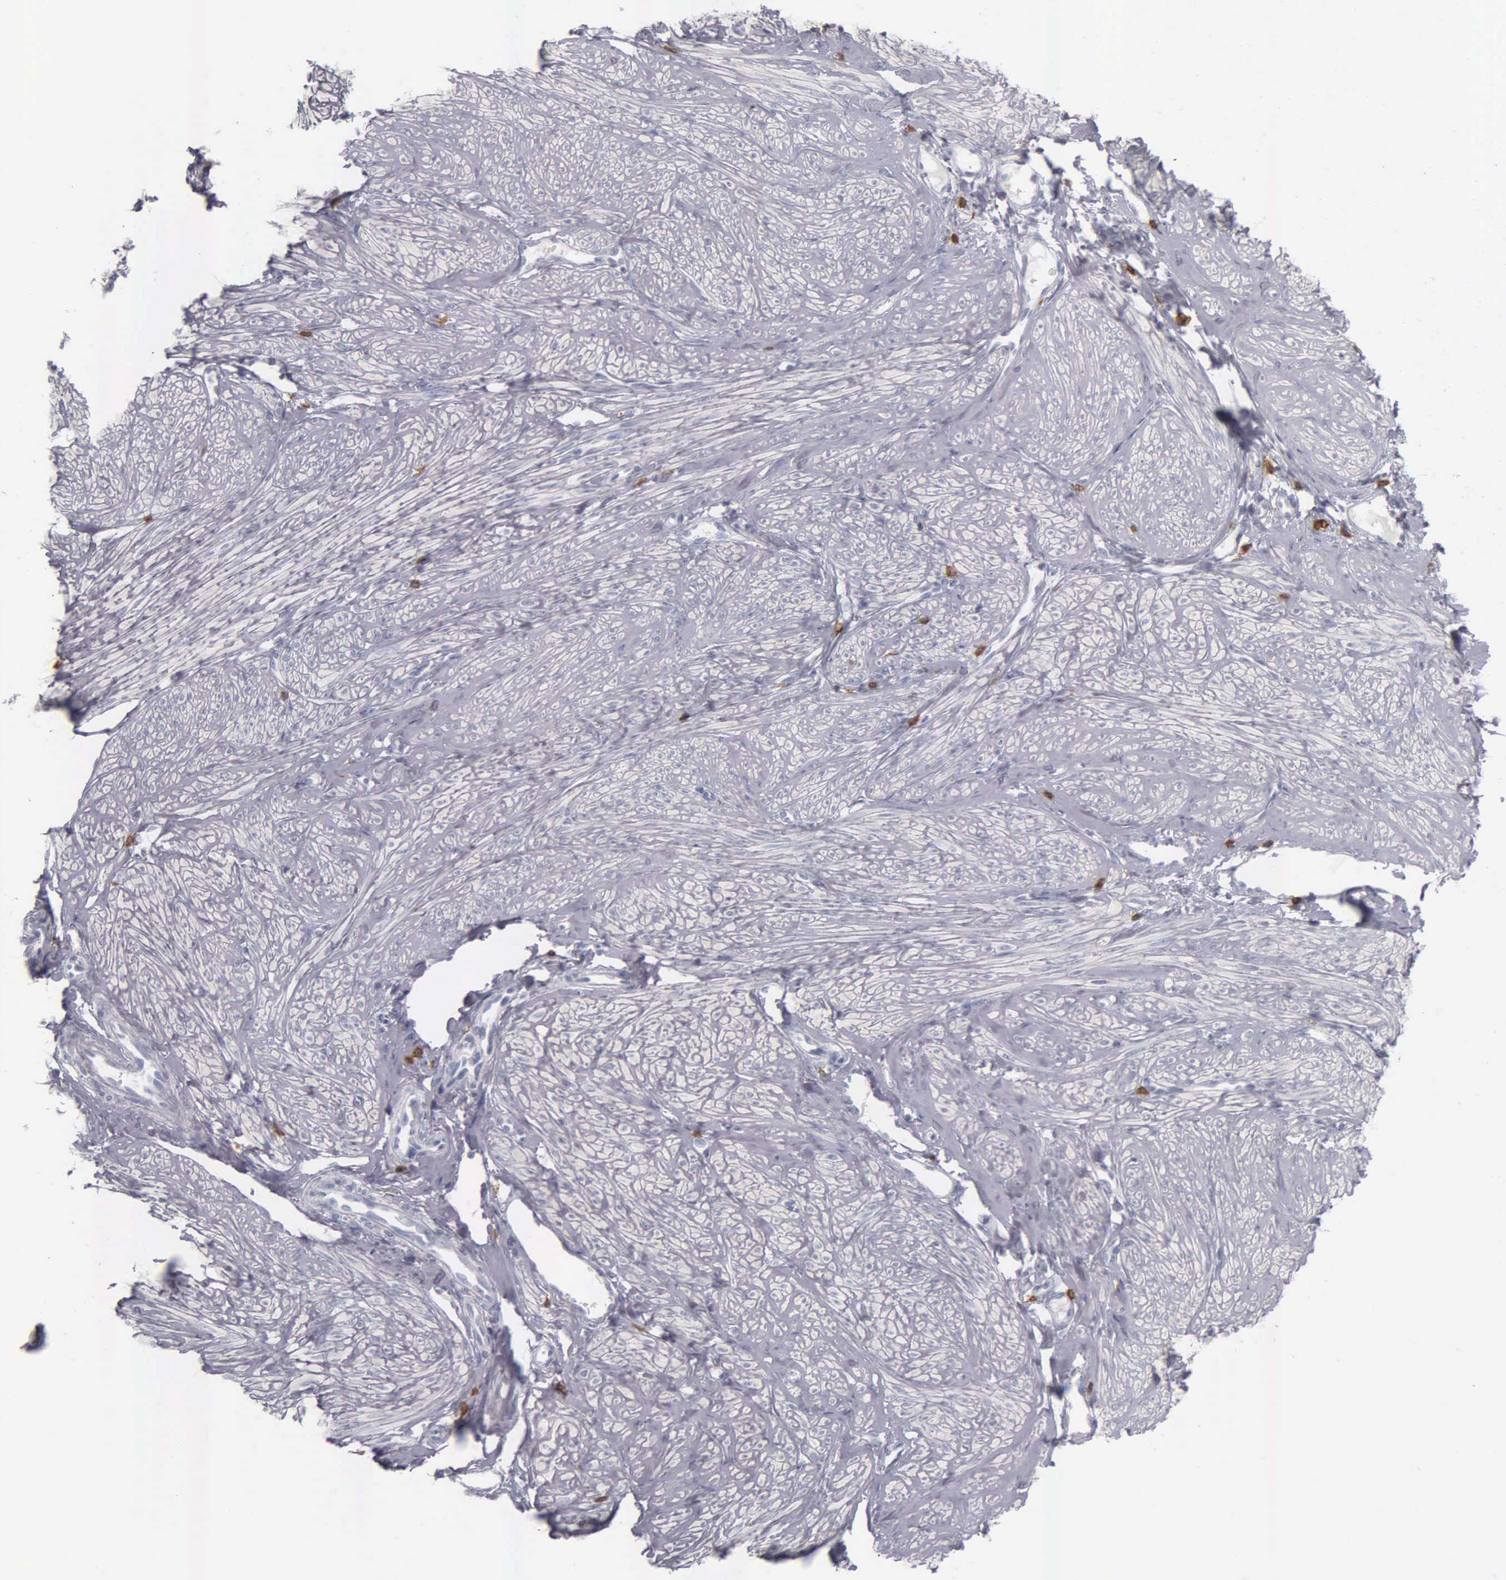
{"staining": {"intensity": "negative", "quantity": "none", "location": "none"}, "tissue": "smooth muscle", "cell_type": "Smooth muscle cells", "image_type": "normal", "snomed": [{"axis": "morphology", "description": "Normal tissue, NOS"}, {"axis": "topography", "description": "Uterus"}], "caption": "Immunohistochemical staining of unremarkable smooth muscle reveals no significant positivity in smooth muscle cells.", "gene": "CD3E", "patient": {"sex": "female", "age": 45}}